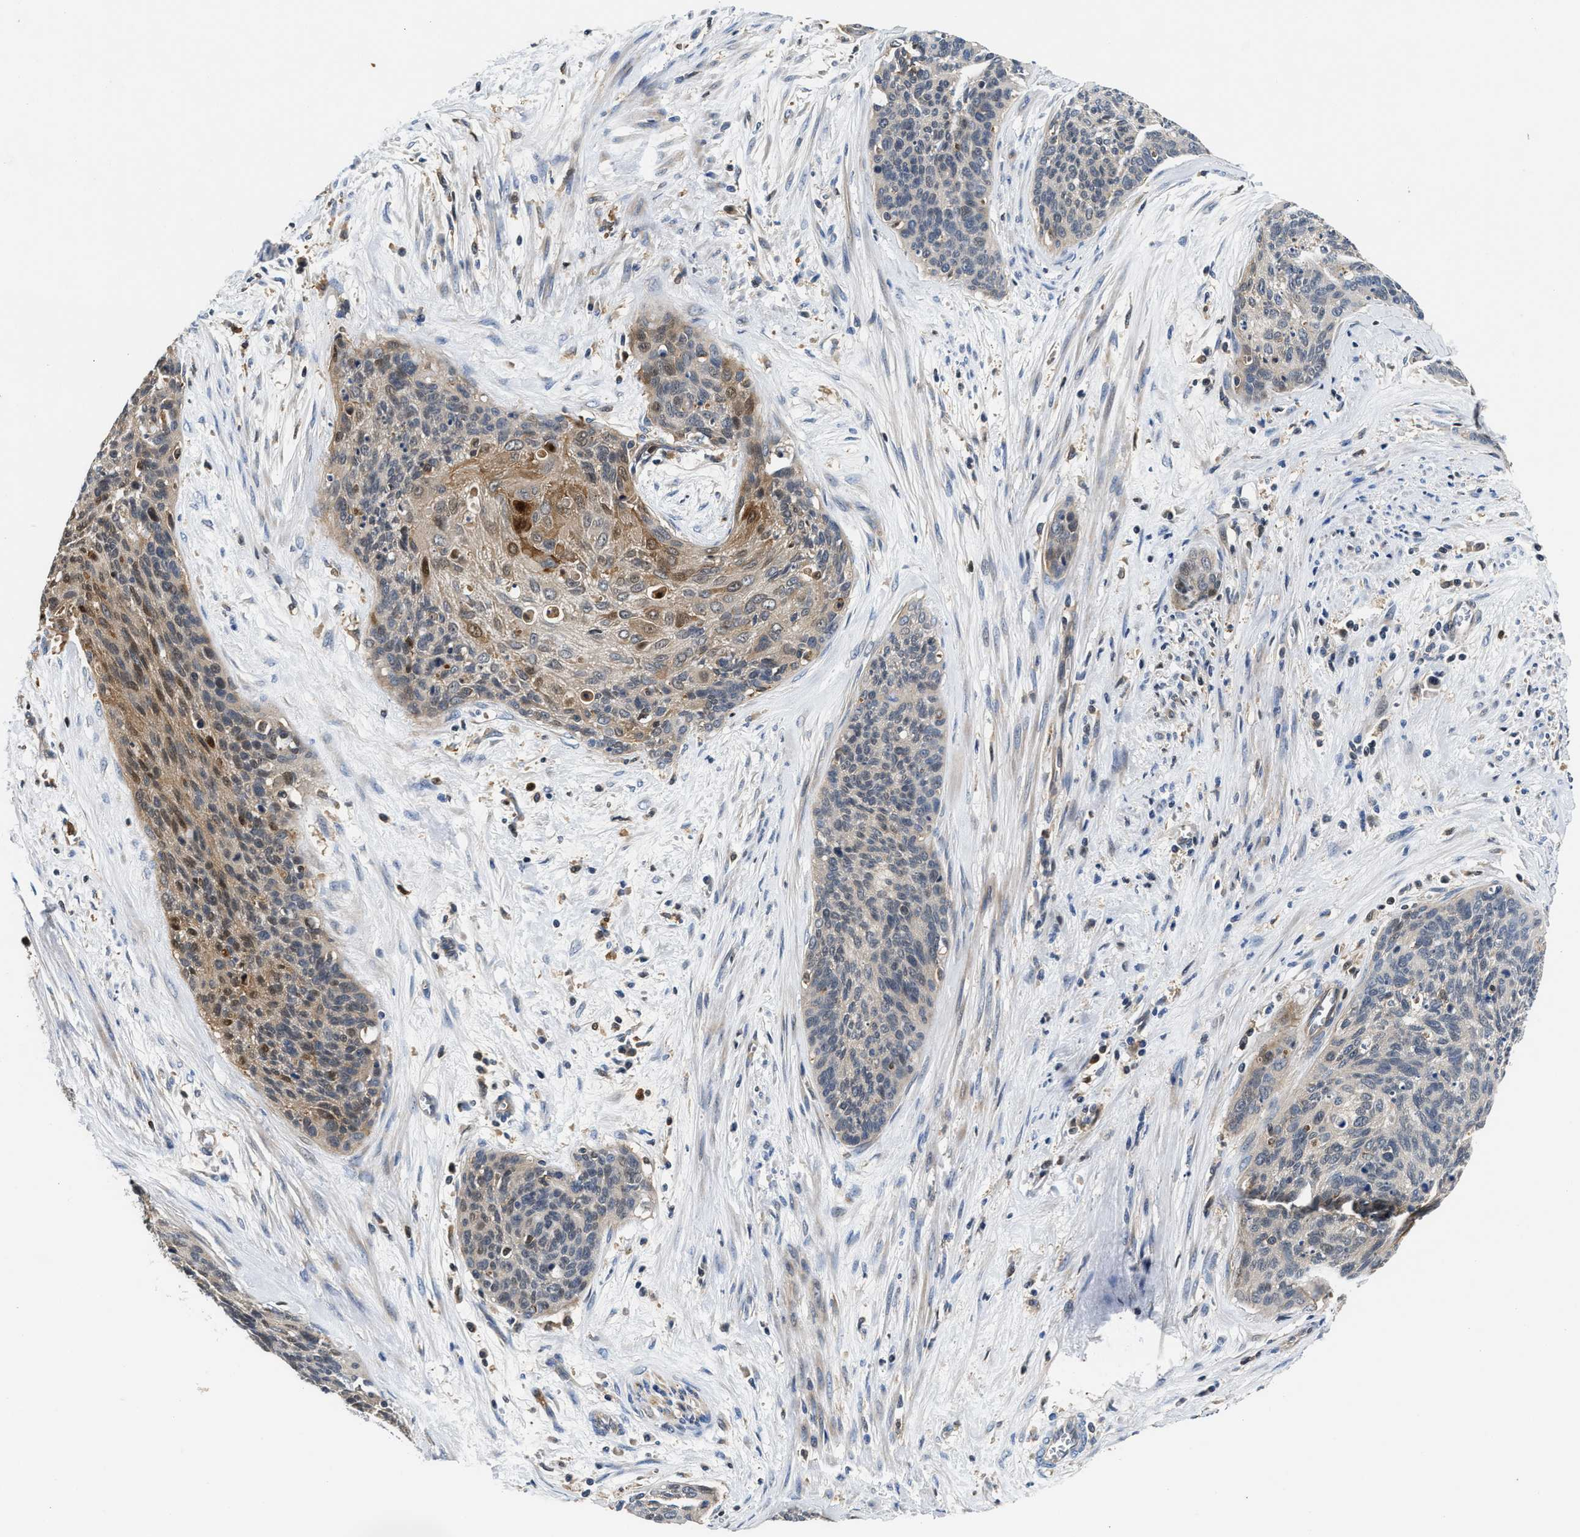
{"staining": {"intensity": "weak", "quantity": "<25%", "location": "cytoplasmic/membranous"}, "tissue": "cervical cancer", "cell_type": "Tumor cells", "image_type": "cancer", "snomed": [{"axis": "morphology", "description": "Squamous cell carcinoma, NOS"}, {"axis": "topography", "description": "Cervix"}], "caption": "This is an immunohistochemistry image of cervical squamous cell carcinoma. There is no staining in tumor cells.", "gene": "OSTF1", "patient": {"sex": "female", "age": 55}}